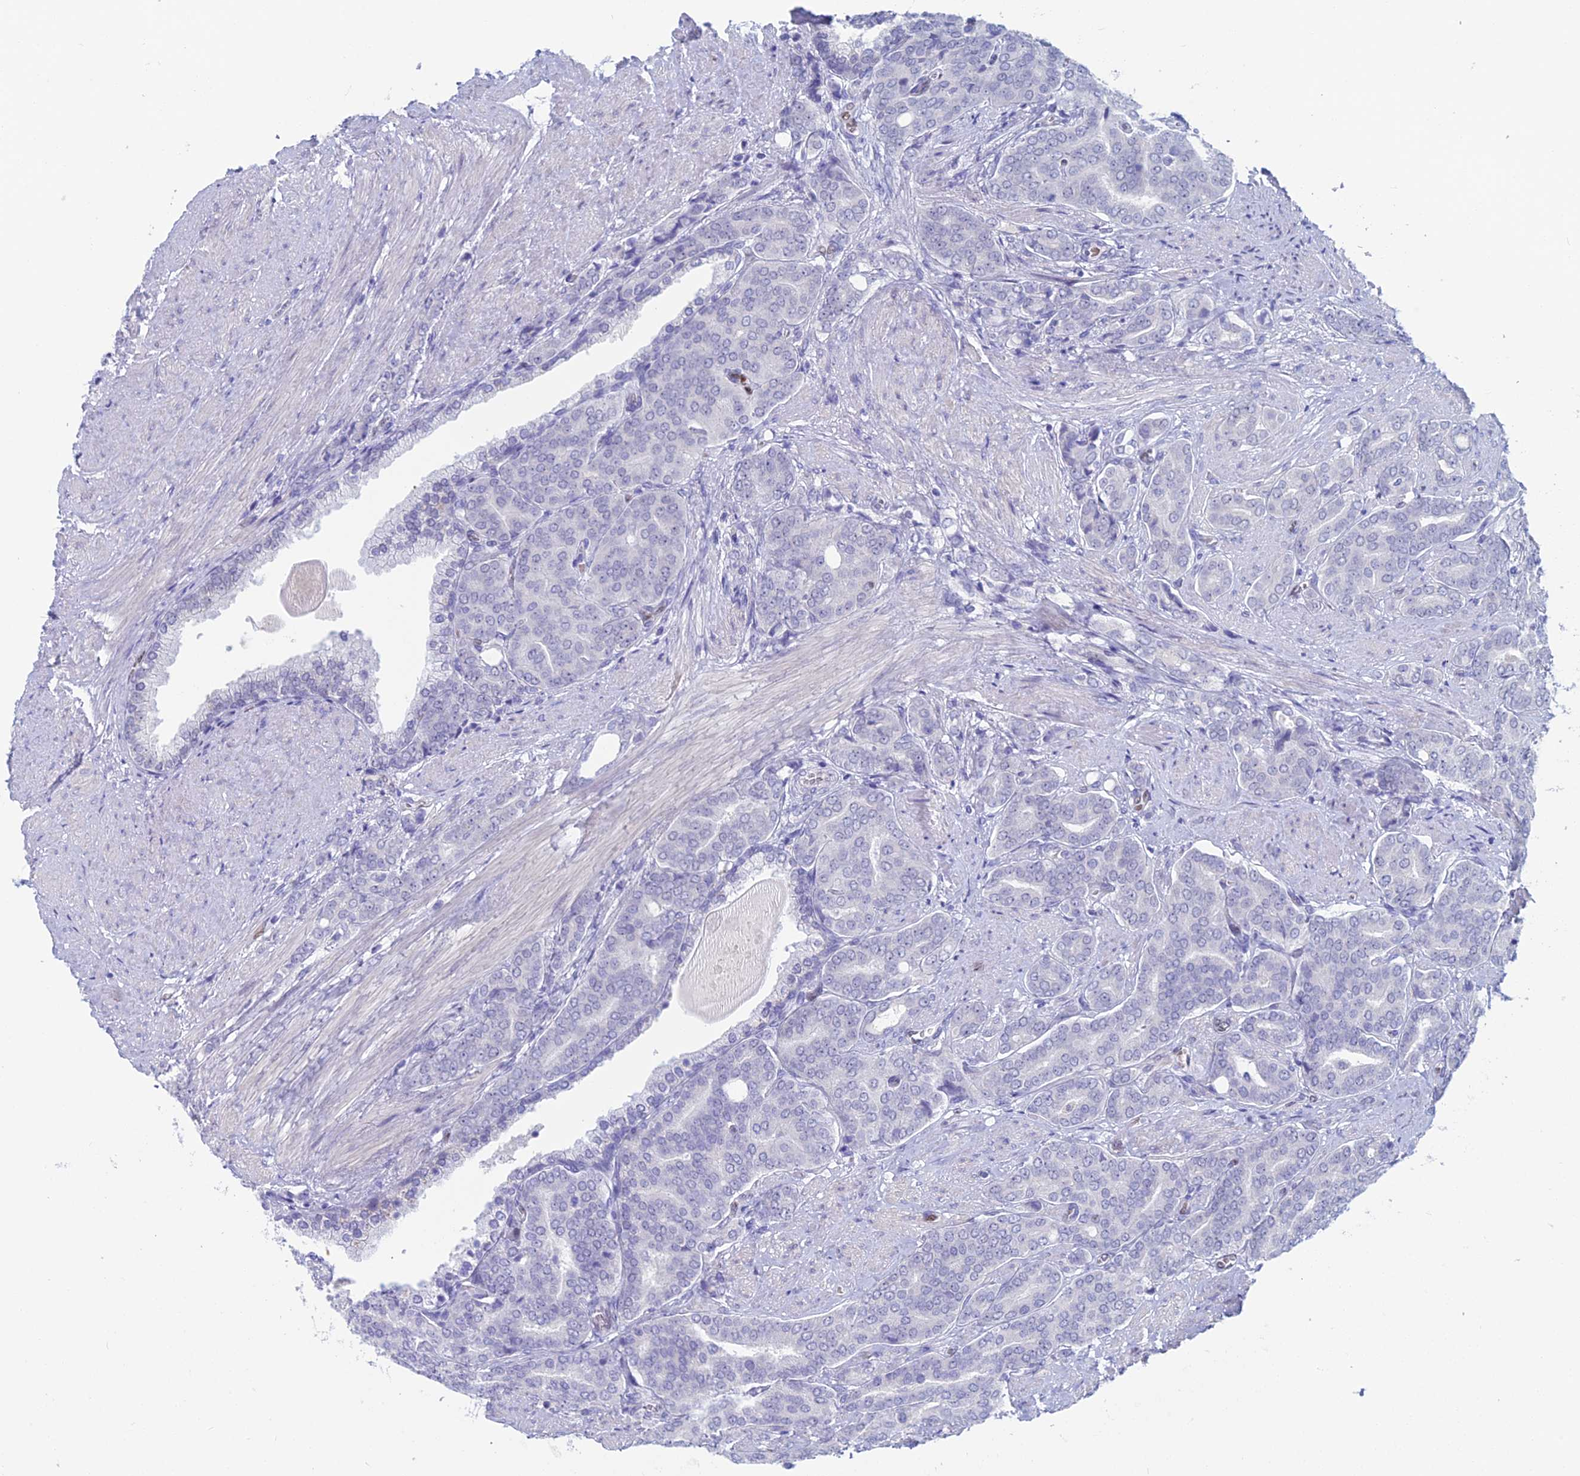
{"staining": {"intensity": "negative", "quantity": "none", "location": "none"}, "tissue": "prostate cancer", "cell_type": "Tumor cells", "image_type": "cancer", "snomed": [{"axis": "morphology", "description": "Adenocarcinoma, High grade"}, {"axis": "topography", "description": "Prostate"}], "caption": "Immunohistochemistry (IHC) photomicrograph of human prostate cancer stained for a protein (brown), which displays no staining in tumor cells.", "gene": "NOL4L", "patient": {"sex": "male", "age": 67}}